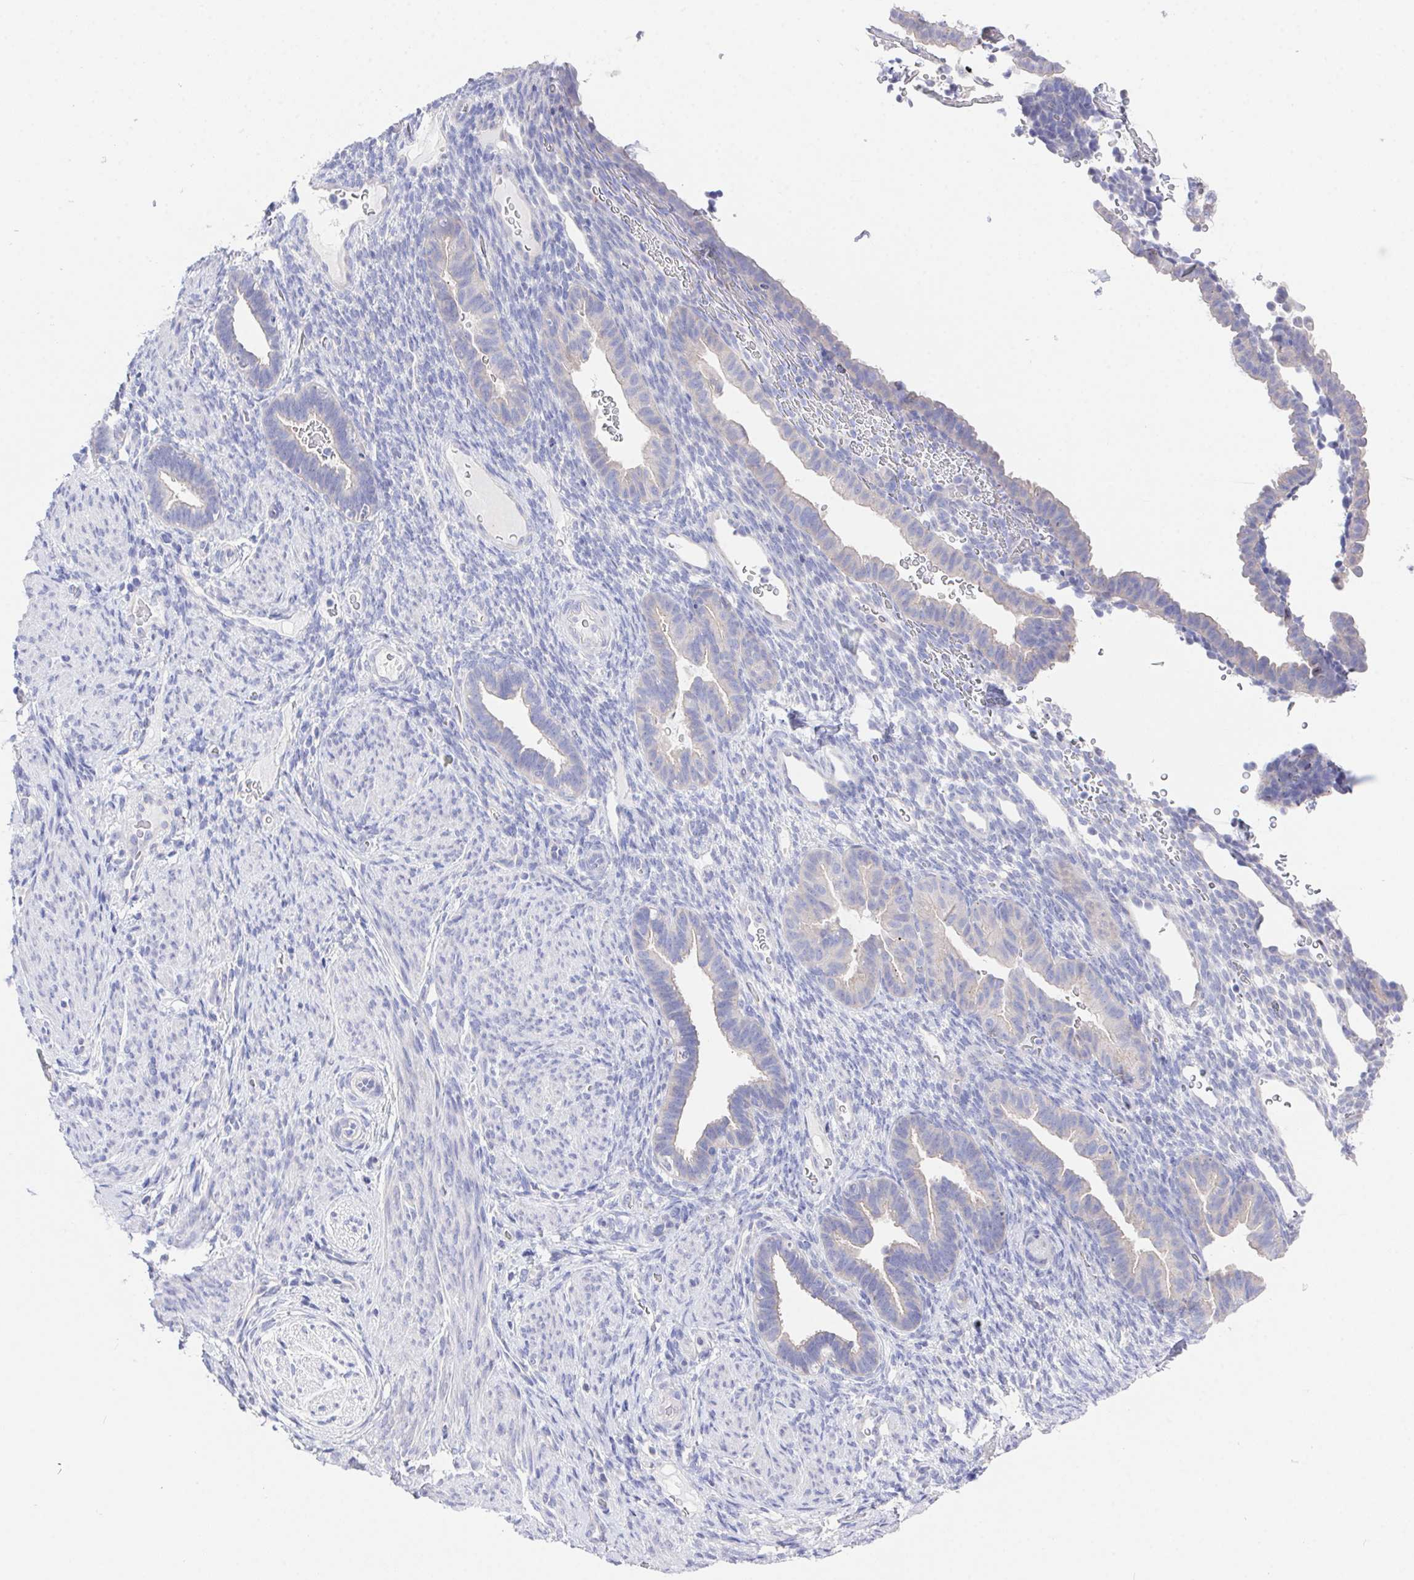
{"staining": {"intensity": "negative", "quantity": "none", "location": "none"}, "tissue": "endometrium", "cell_type": "Cells in endometrial stroma", "image_type": "normal", "snomed": [{"axis": "morphology", "description": "Normal tissue, NOS"}, {"axis": "topography", "description": "Endometrium"}], "caption": "Immunohistochemical staining of normal human endometrium displays no significant staining in cells in endometrial stroma. (DAB immunohistochemistry, high magnification).", "gene": "PRG3", "patient": {"sex": "female", "age": 34}}